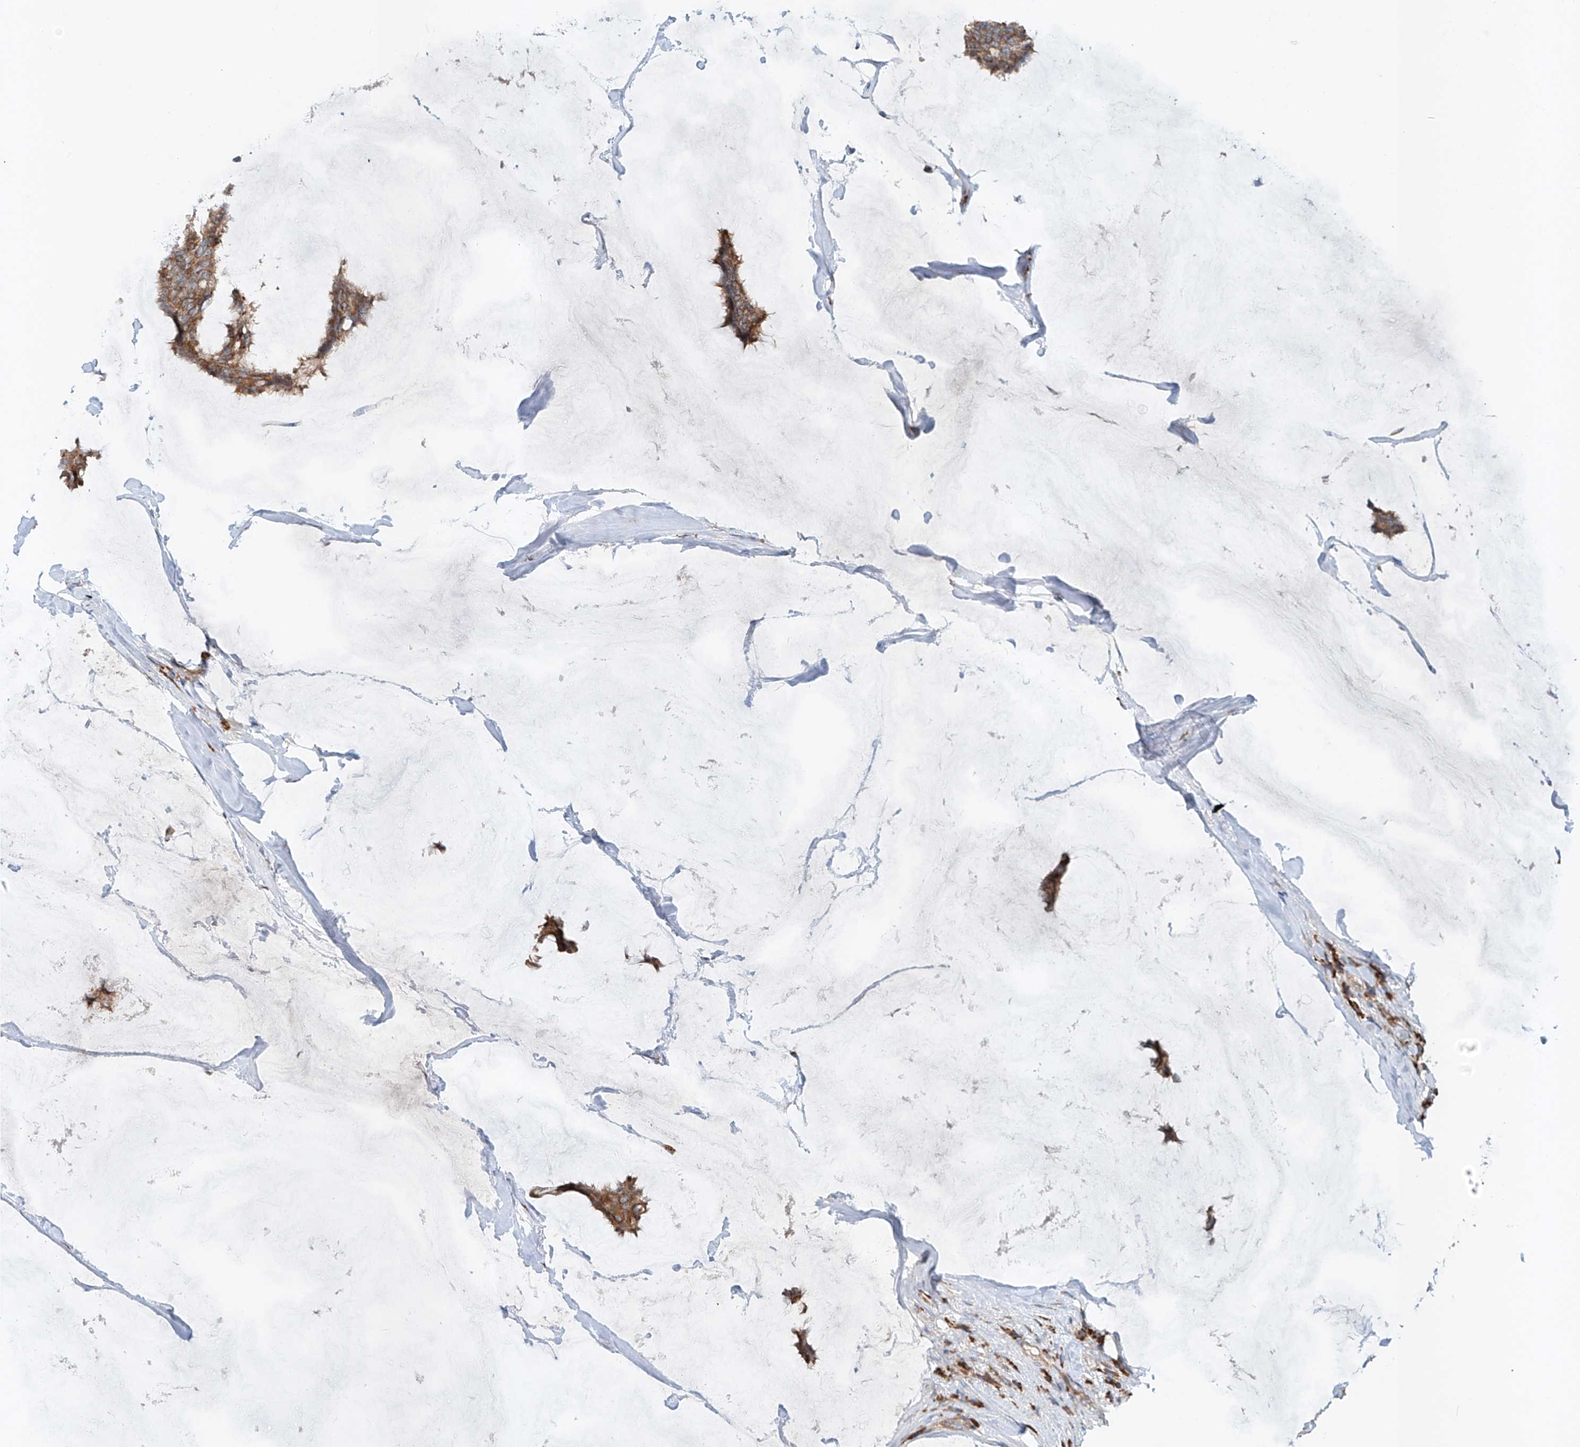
{"staining": {"intensity": "moderate", "quantity": ">75%", "location": "cytoplasmic/membranous"}, "tissue": "breast cancer", "cell_type": "Tumor cells", "image_type": "cancer", "snomed": [{"axis": "morphology", "description": "Duct carcinoma"}, {"axis": "topography", "description": "Breast"}], "caption": "The immunohistochemical stain shows moderate cytoplasmic/membranous staining in tumor cells of infiltrating ductal carcinoma (breast) tissue.", "gene": "SNAP29", "patient": {"sex": "female", "age": 93}}